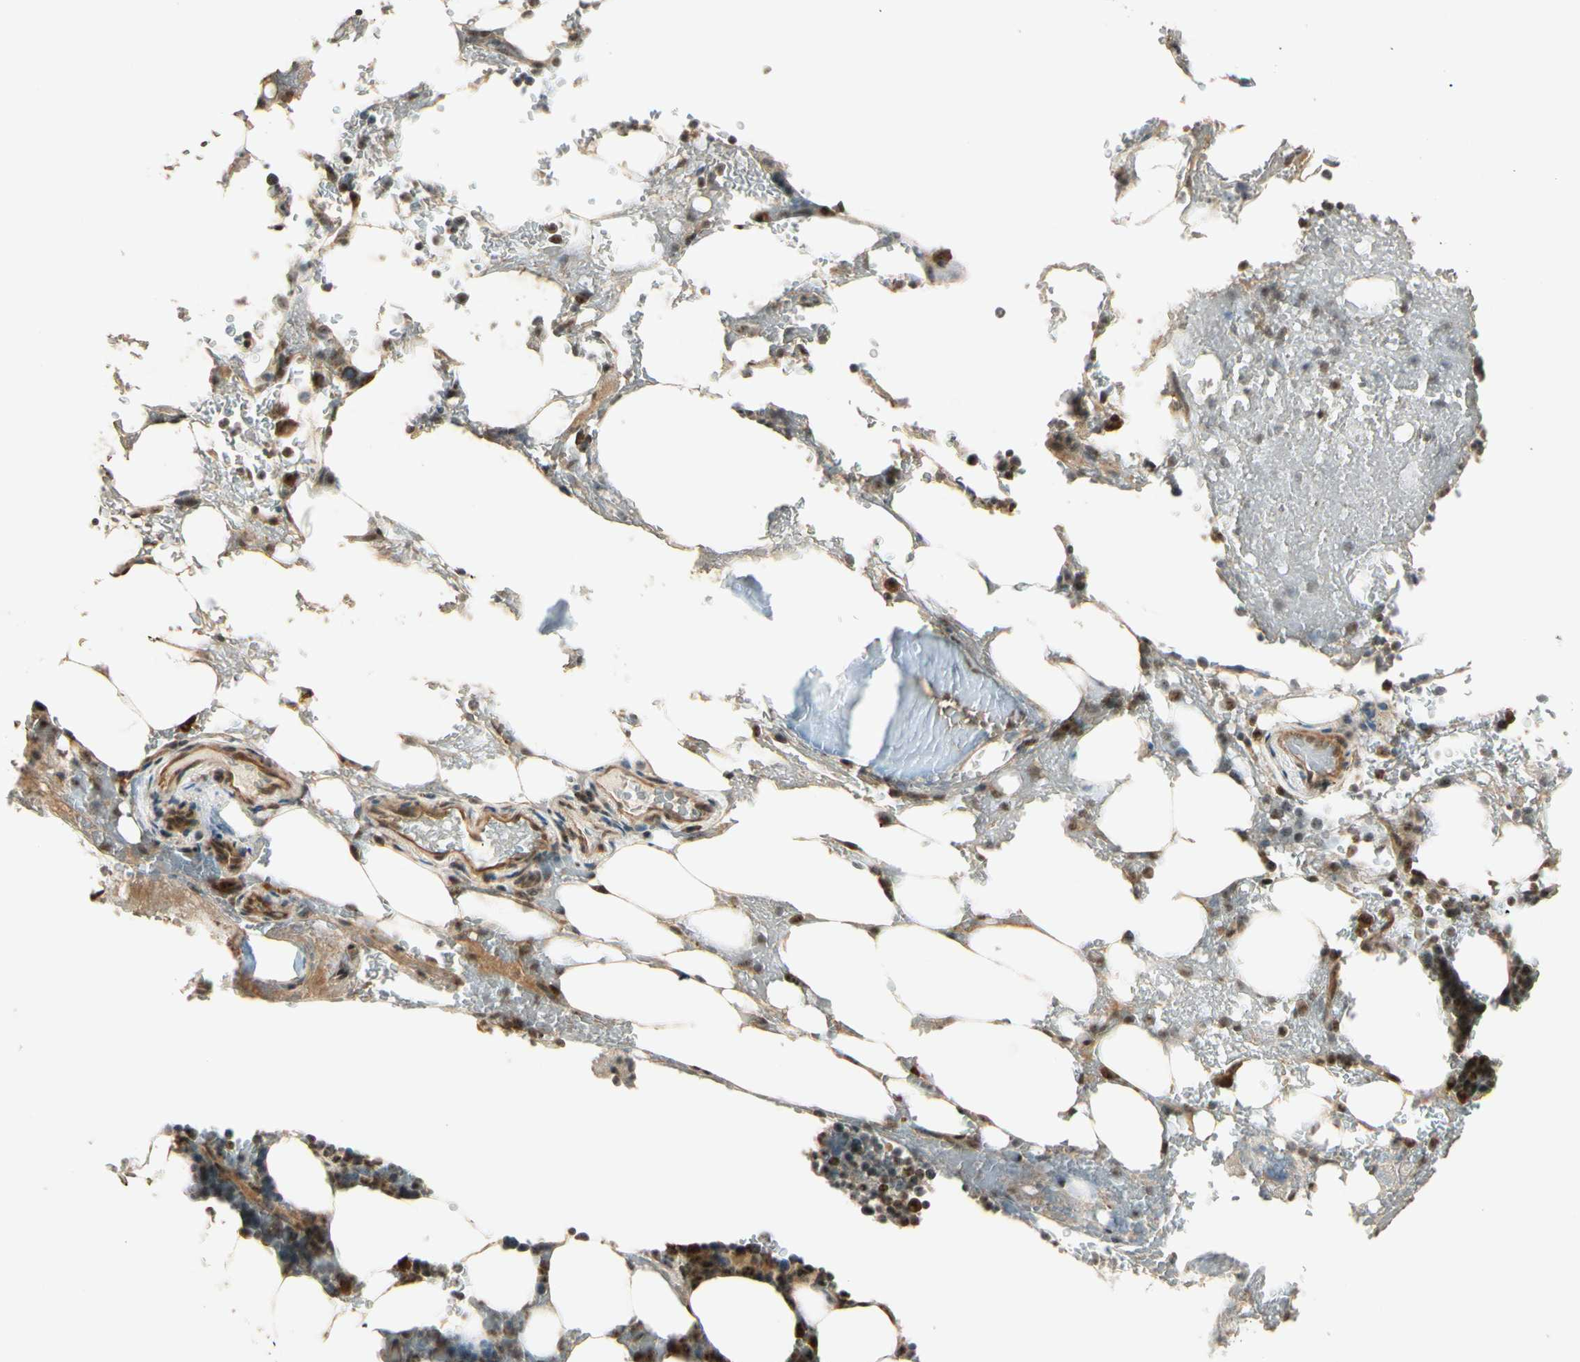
{"staining": {"intensity": "moderate", "quantity": "25%-75%", "location": "cytoplasmic/membranous,nuclear"}, "tissue": "bone marrow", "cell_type": "Hematopoietic cells", "image_type": "normal", "snomed": [{"axis": "morphology", "description": "Normal tissue, NOS"}, {"axis": "topography", "description": "Bone marrow"}], "caption": "Immunohistochemistry micrograph of unremarkable human bone marrow stained for a protein (brown), which reveals medium levels of moderate cytoplasmic/membranous,nuclear positivity in about 25%-75% of hematopoietic cells.", "gene": "MCPH1", "patient": {"sex": "female", "age": 73}}